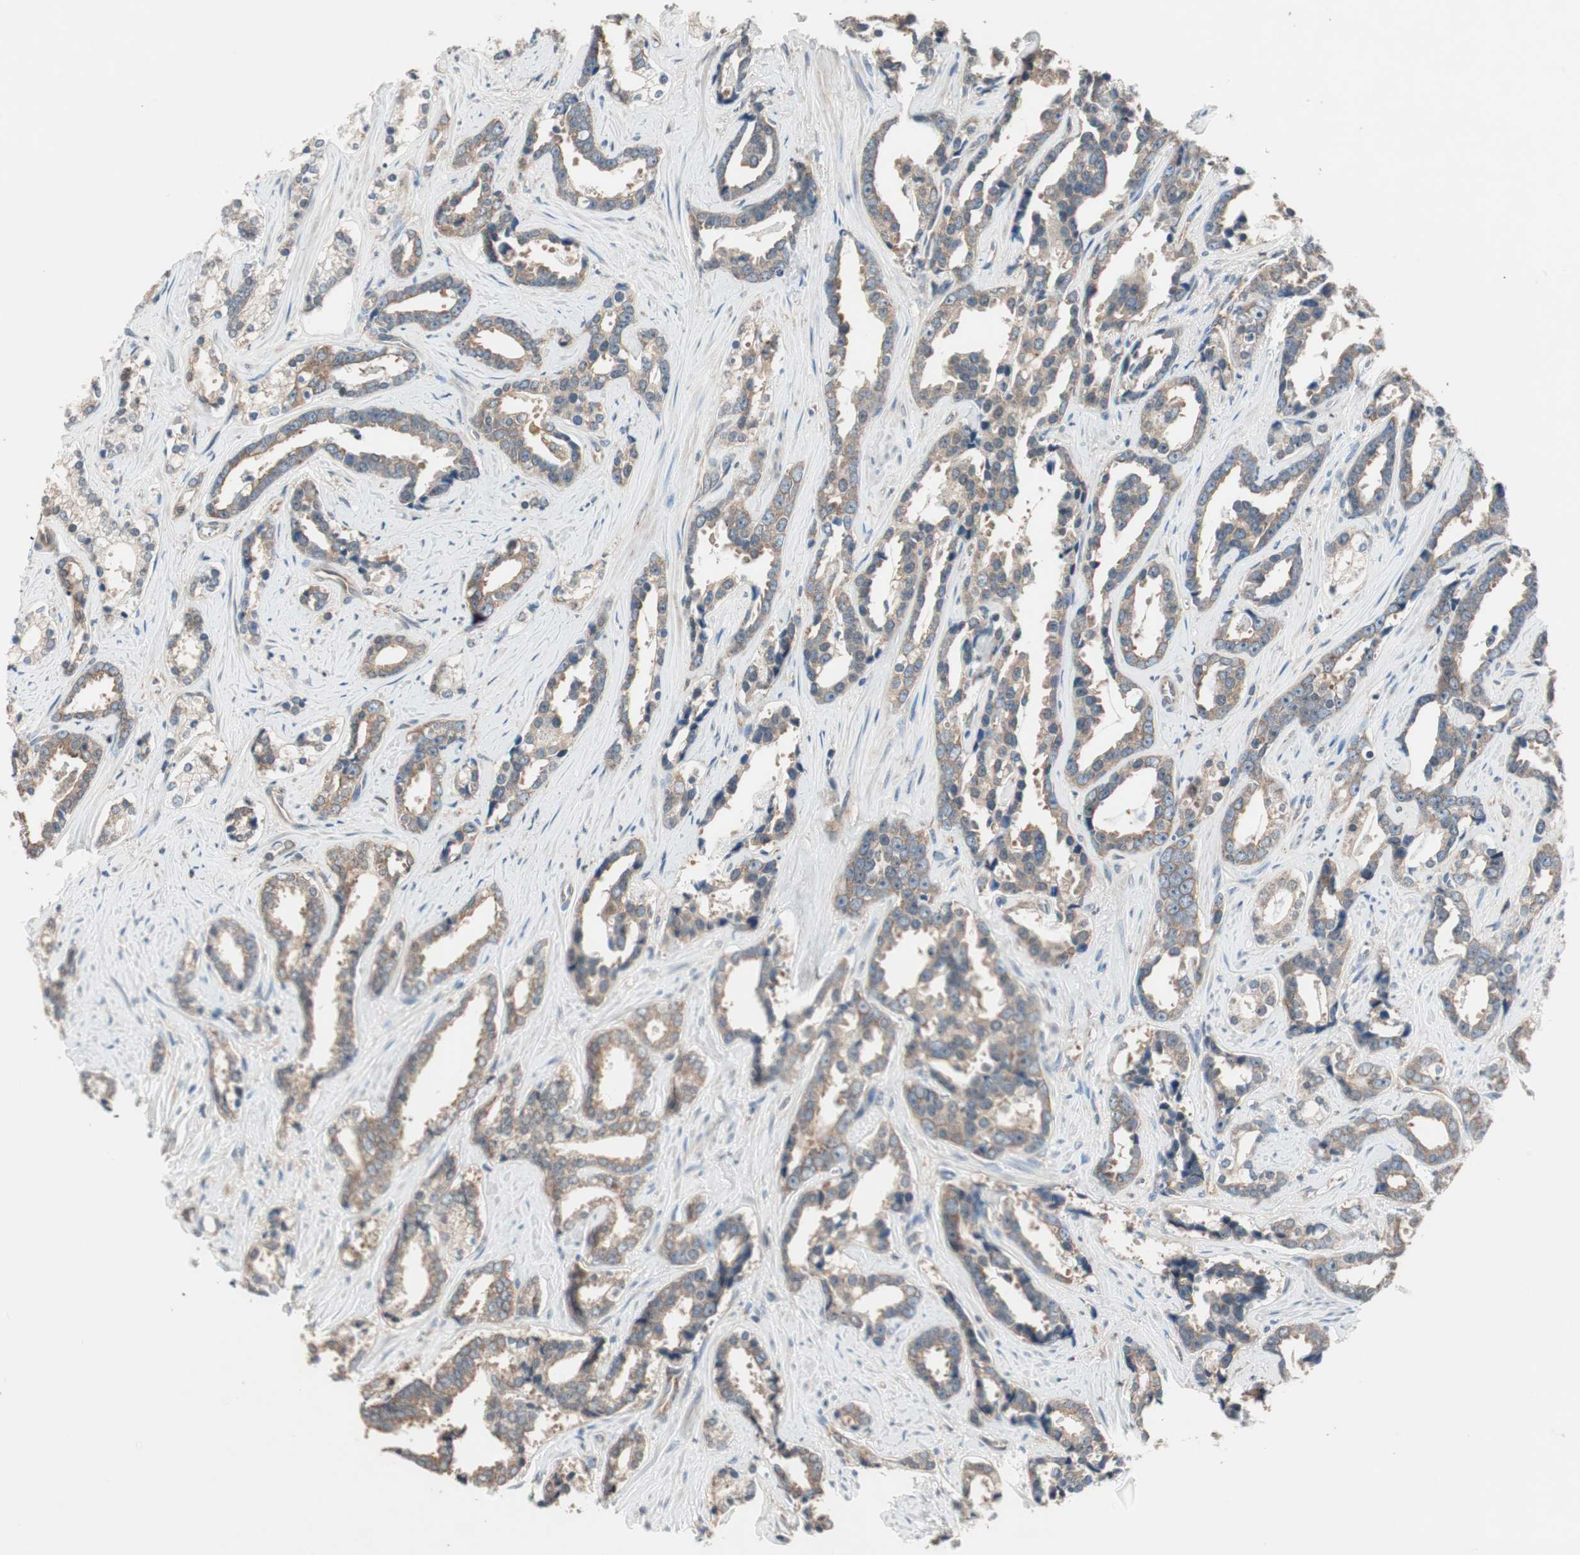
{"staining": {"intensity": "moderate", "quantity": ">75%", "location": "cytoplasmic/membranous"}, "tissue": "prostate cancer", "cell_type": "Tumor cells", "image_type": "cancer", "snomed": [{"axis": "morphology", "description": "Adenocarcinoma, High grade"}, {"axis": "topography", "description": "Prostate"}], "caption": "Protein positivity by immunohistochemistry exhibits moderate cytoplasmic/membranous expression in approximately >75% of tumor cells in prostate high-grade adenocarcinoma.", "gene": "CC2D1A", "patient": {"sex": "male", "age": 67}}